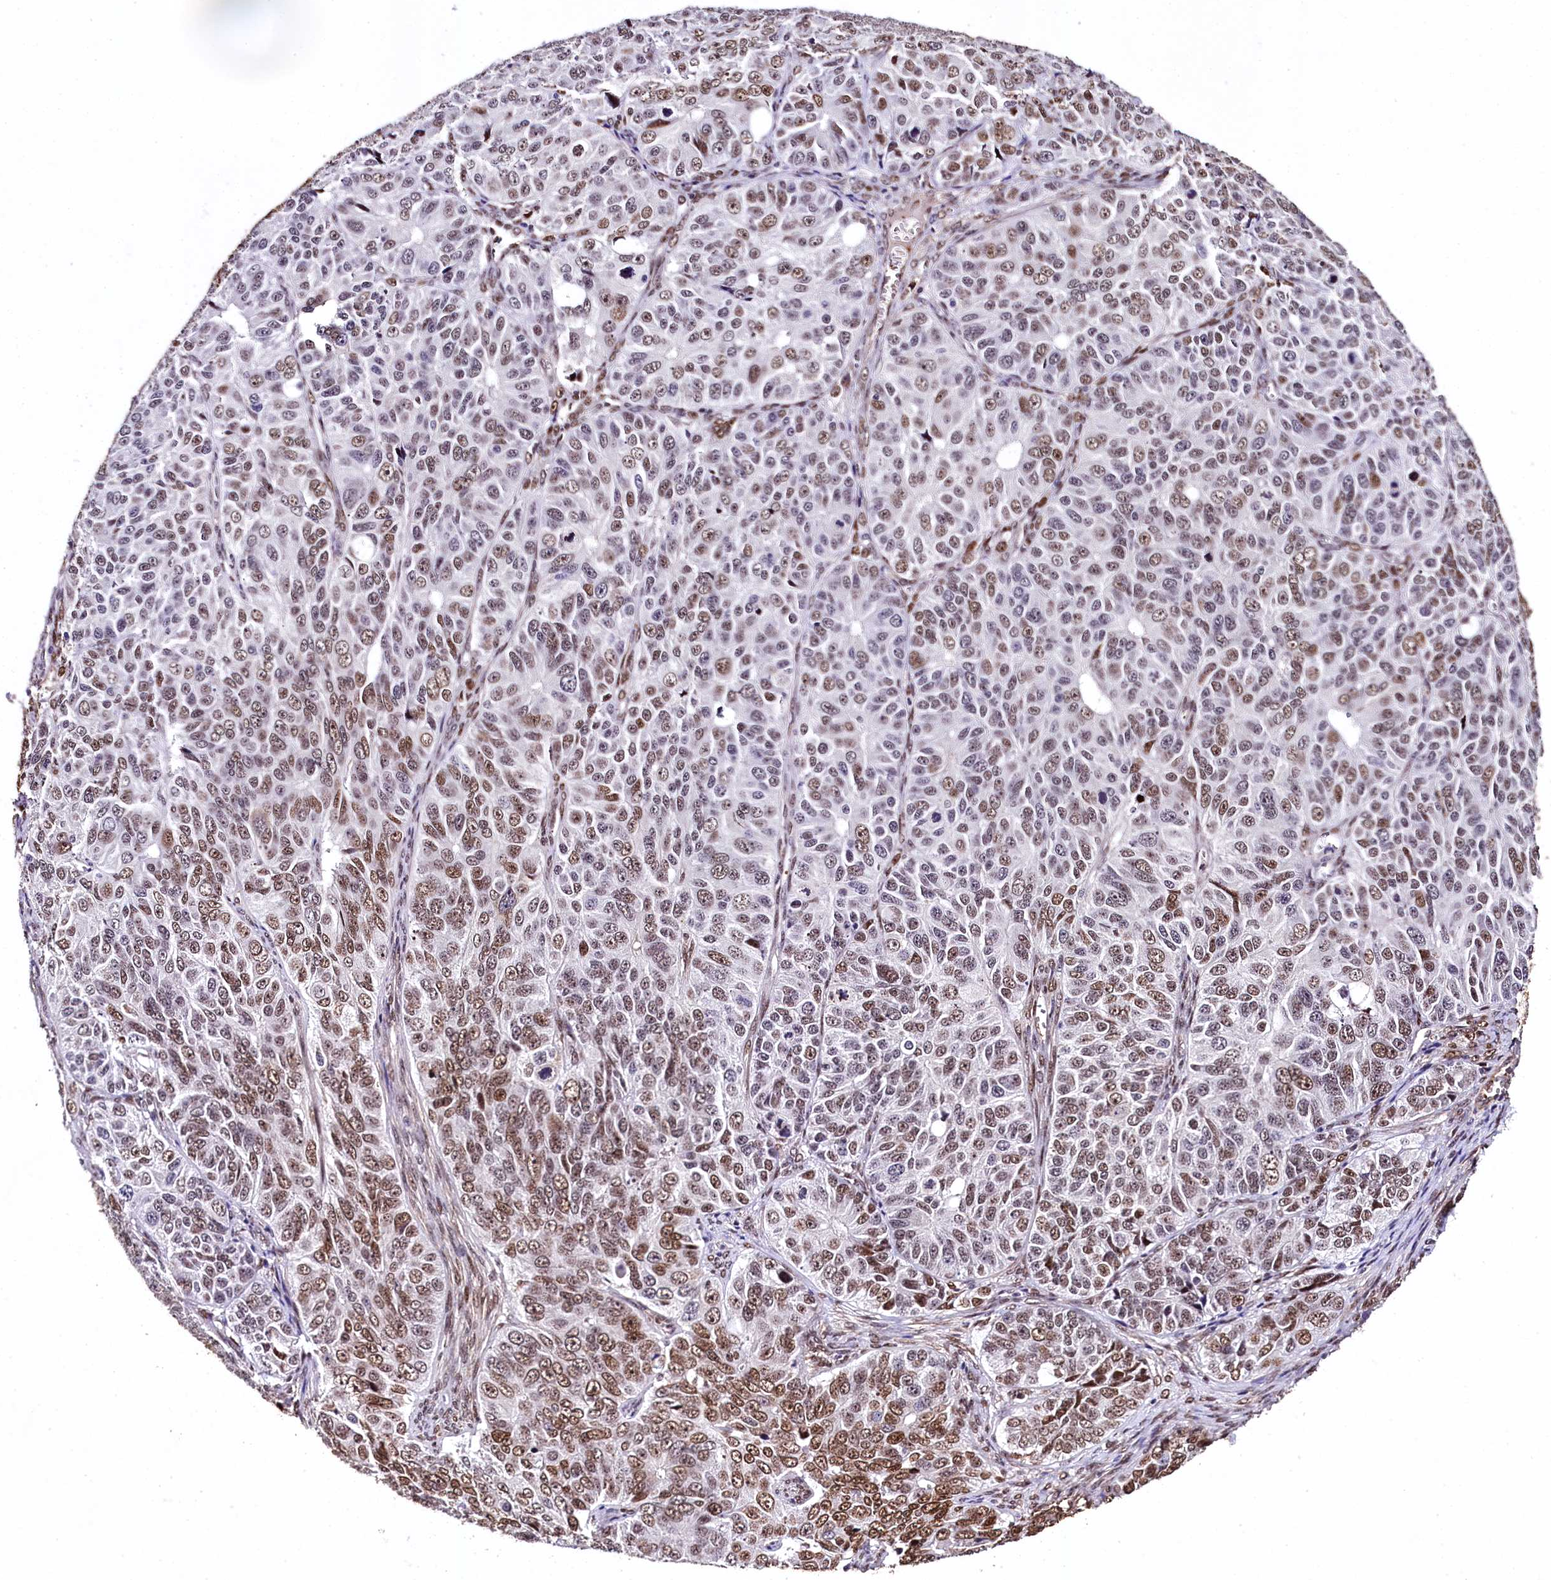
{"staining": {"intensity": "moderate", "quantity": ">75%", "location": "nuclear"}, "tissue": "ovarian cancer", "cell_type": "Tumor cells", "image_type": "cancer", "snomed": [{"axis": "morphology", "description": "Carcinoma, endometroid"}, {"axis": "topography", "description": "Ovary"}], "caption": "Endometroid carcinoma (ovarian) stained for a protein shows moderate nuclear positivity in tumor cells. (DAB = brown stain, brightfield microscopy at high magnification).", "gene": "SAMD10", "patient": {"sex": "female", "age": 51}}